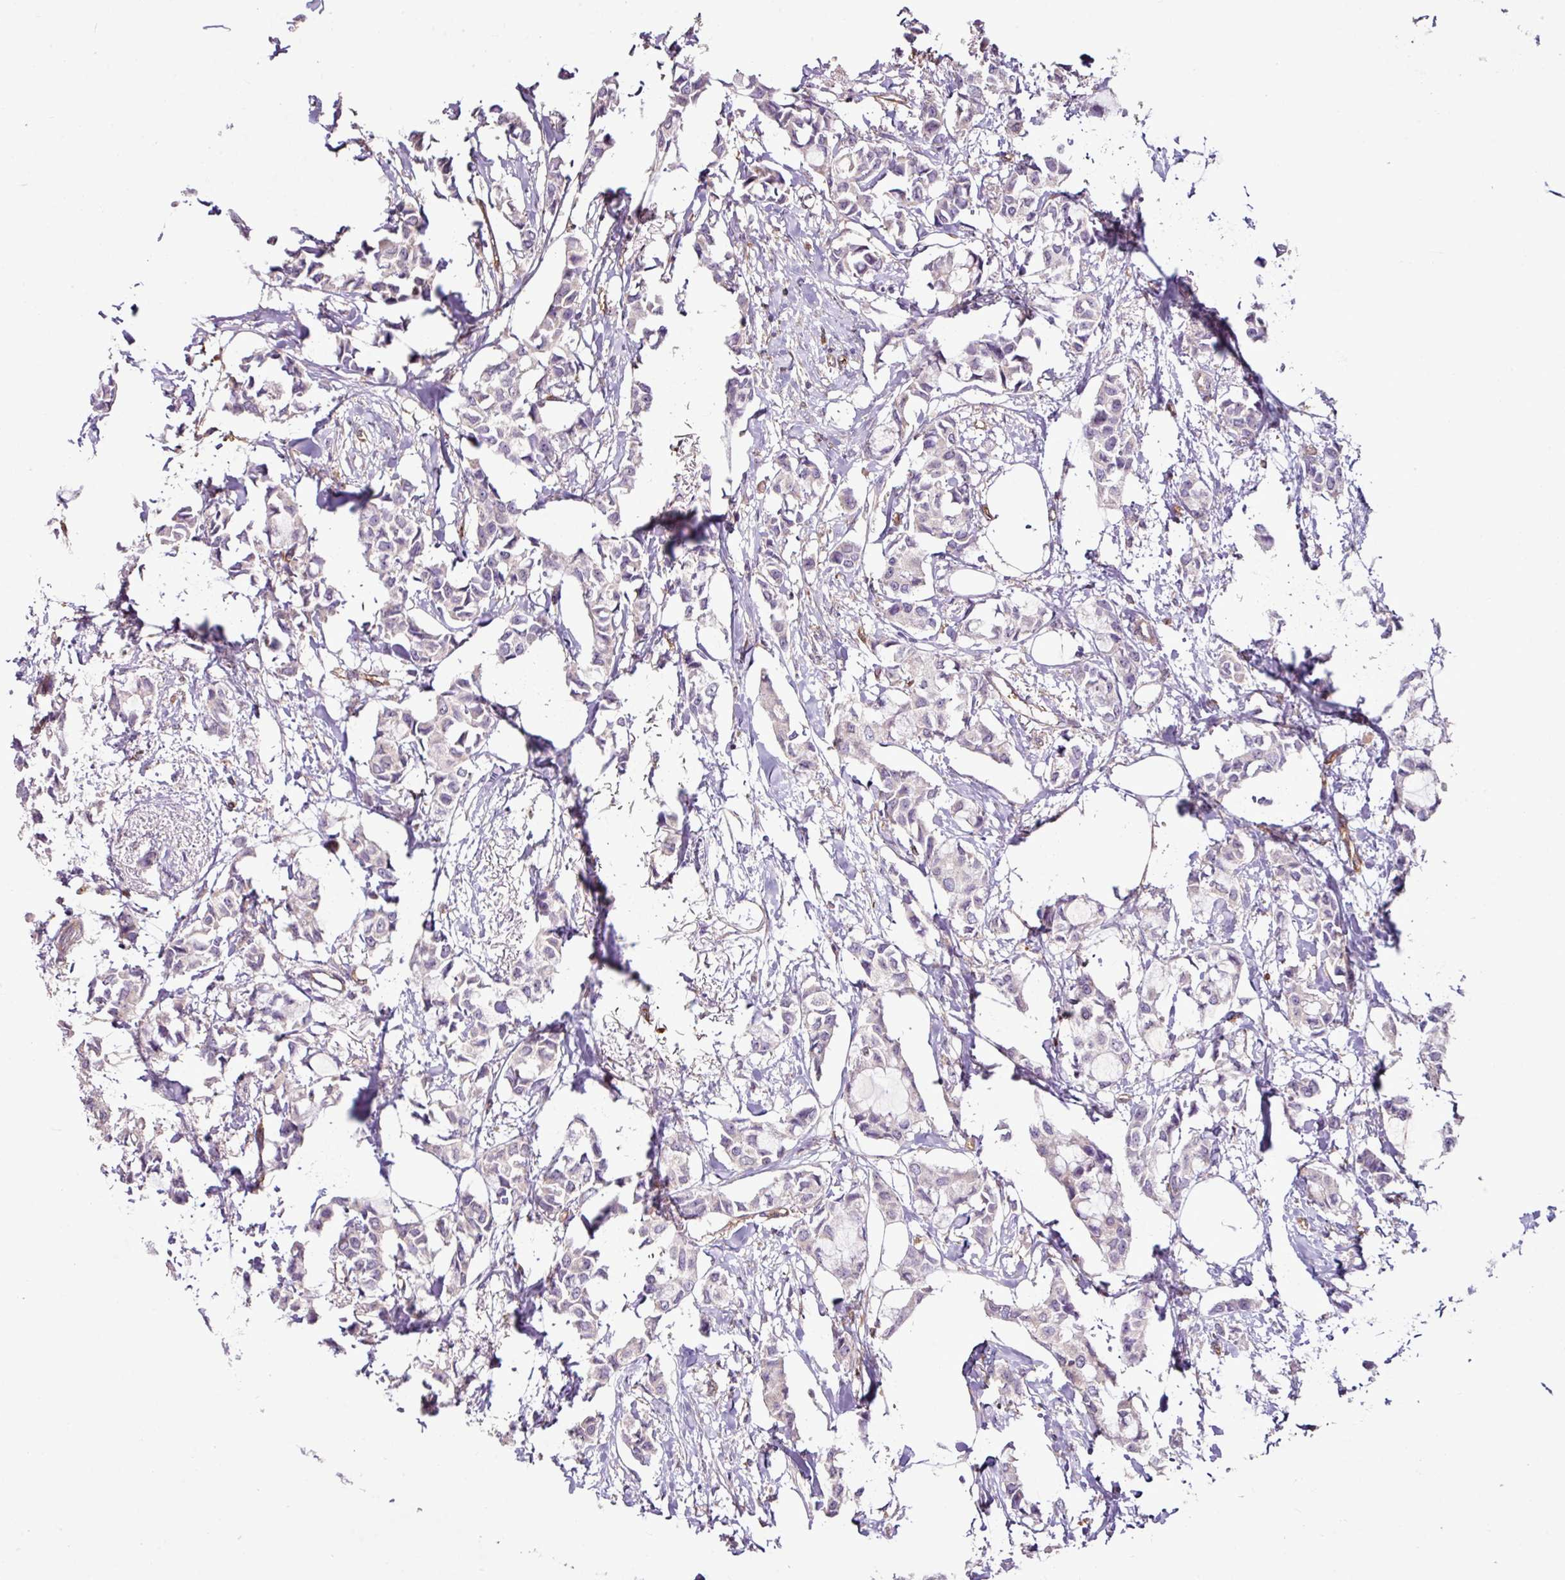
{"staining": {"intensity": "weak", "quantity": "<25%", "location": "cytoplasmic/membranous"}, "tissue": "breast cancer", "cell_type": "Tumor cells", "image_type": "cancer", "snomed": [{"axis": "morphology", "description": "Duct carcinoma"}, {"axis": "topography", "description": "Breast"}], "caption": "The immunohistochemistry (IHC) image has no significant staining in tumor cells of breast infiltrating ductal carcinoma tissue.", "gene": "ZNF106", "patient": {"sex": "female", "age": 73}}